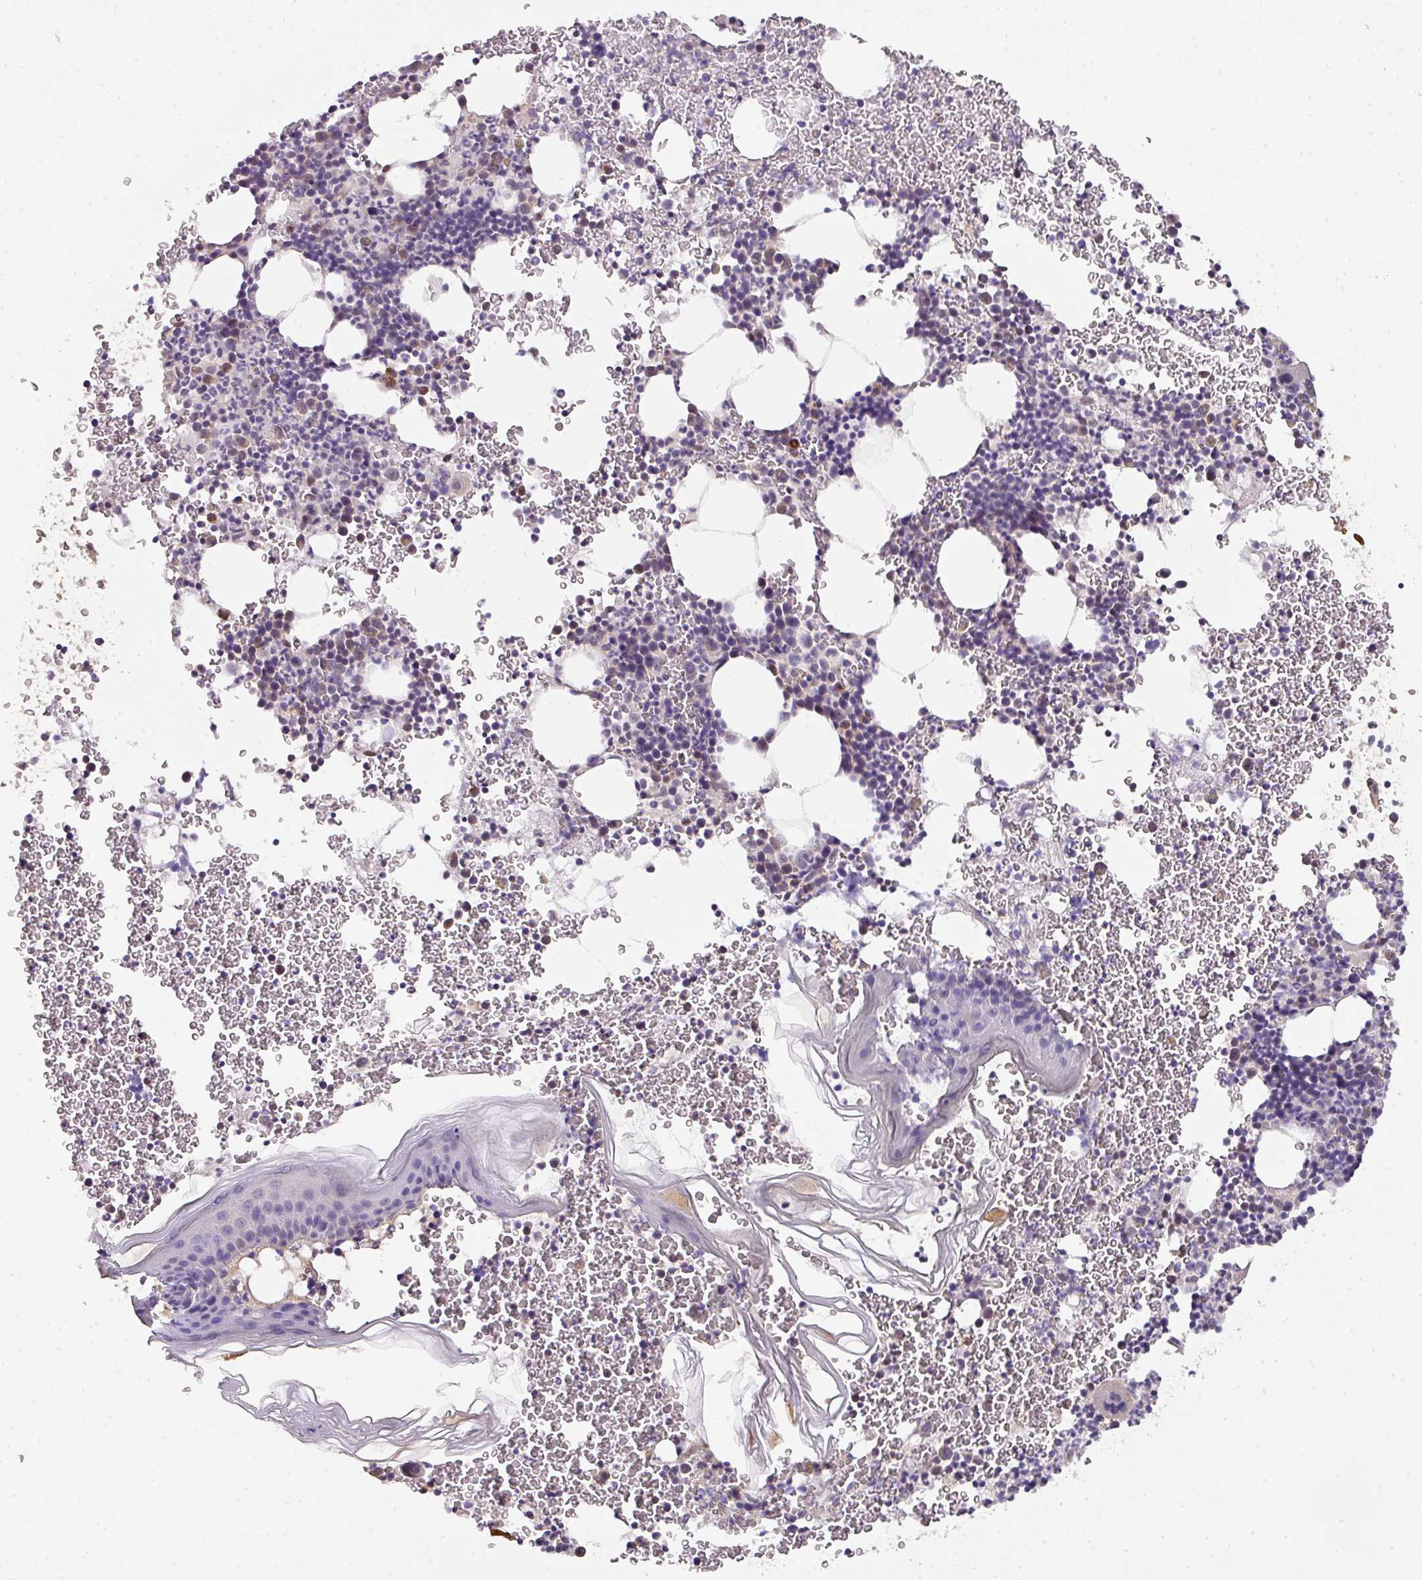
{"staining": {"intensity": "moderate", "quantity": "<25%", "location": "cytoplasmic/membranous"}, "tissue": "bone marrow", "cell_type": "Hematopoietic cells", "image_type": "normal", "snomed": [{"axis": "morphology", "description": "Normal tissue, NOS"}, {"axis": "topography", "description": "Bone marrow"}], "caption": "Moderate cytoplasmic/membranous staining for a protein is identified in about <25% of hematopoietic cells of normal bone marrow using IHC.", "gene": "CCZ1B", "patient": {"sex": "male", "age": 61}}